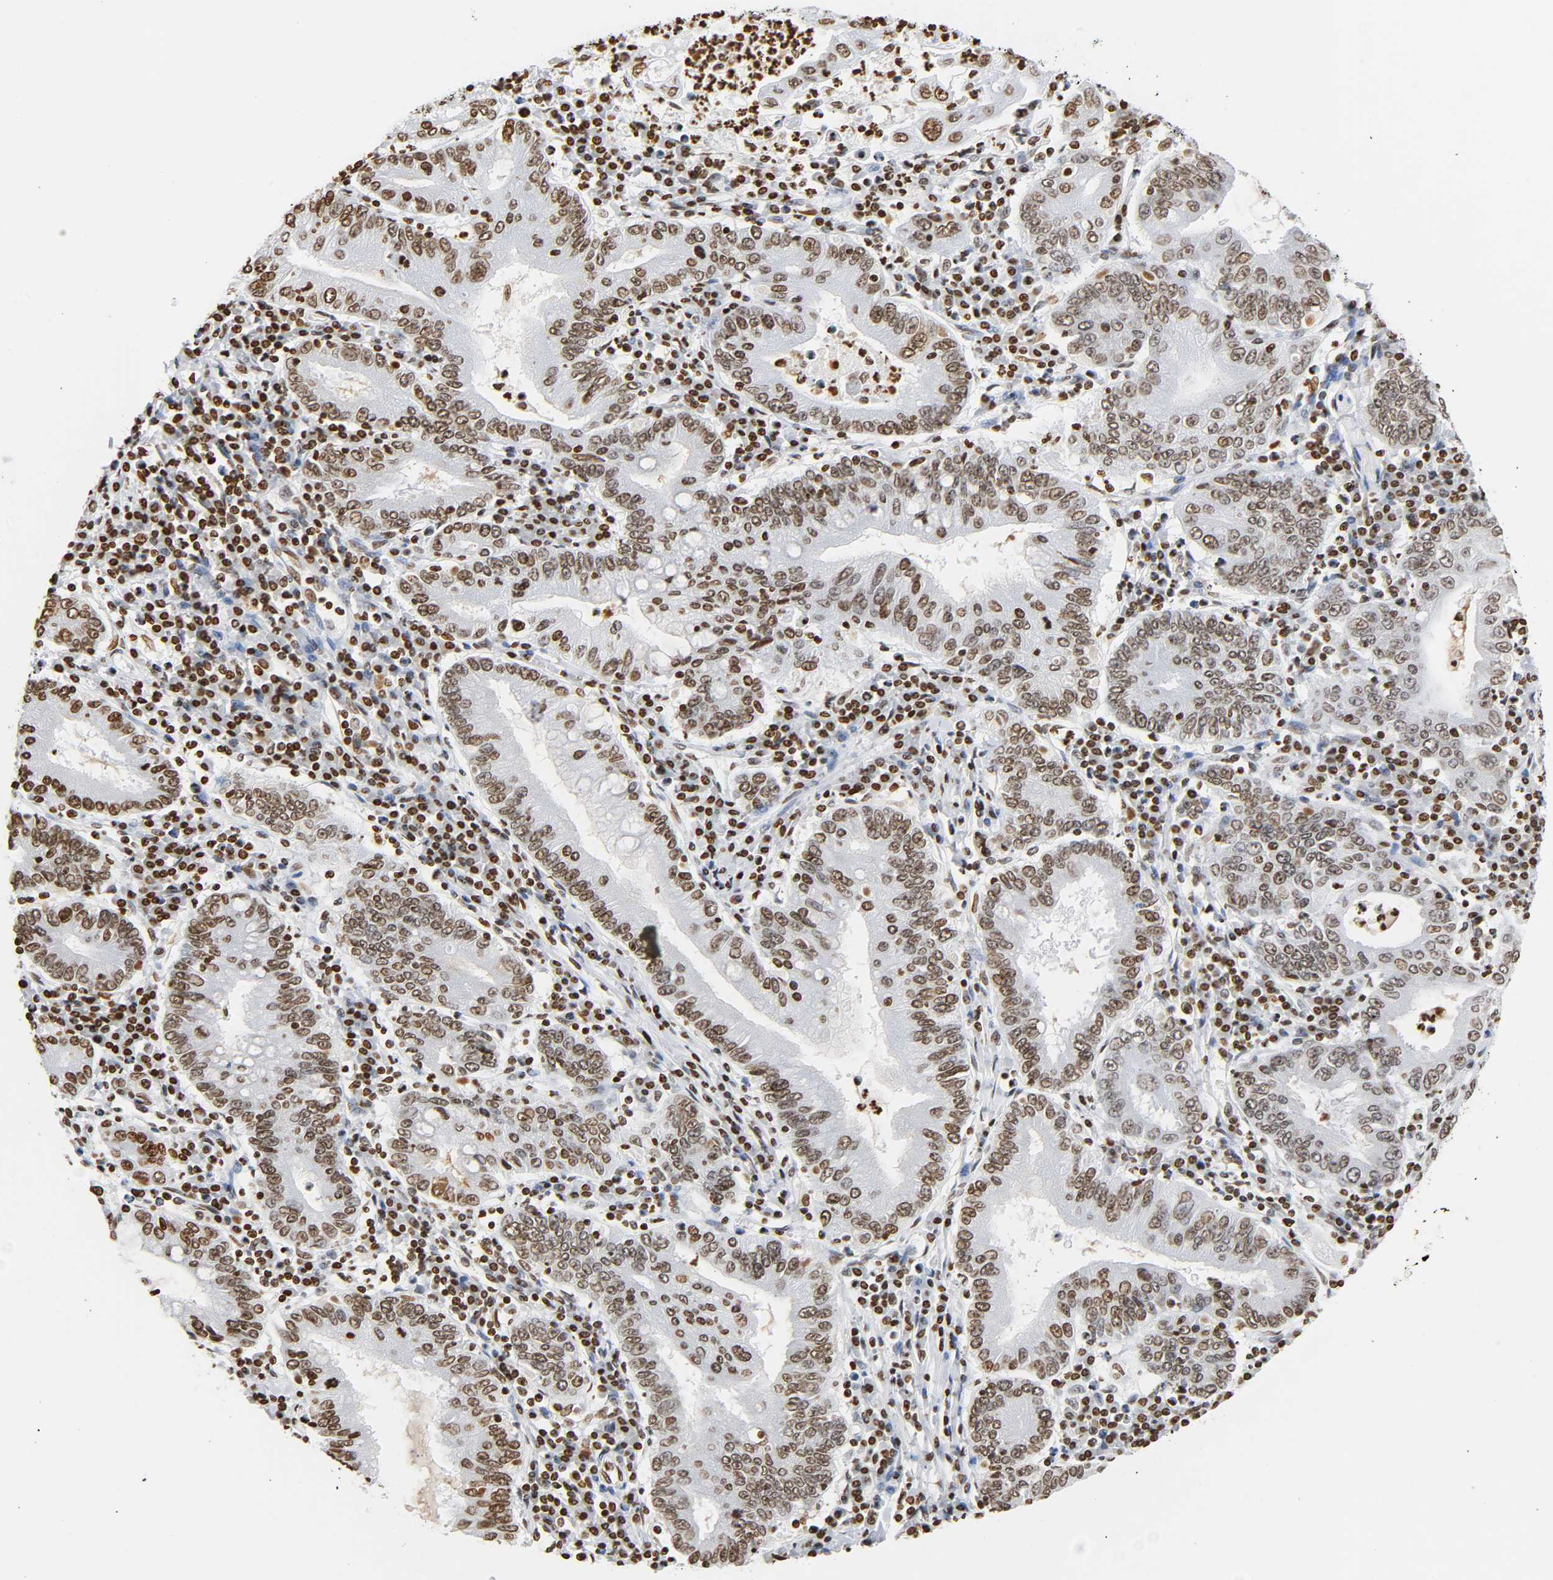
{"staining": {"intensity": "moderate", "quantity": ">75%", "location": "nuclear"}, "tissue": "stomach cancer", "cell_type": "Tumor cells", "image_type": "cancer", "snomed": [{"axis": "morphology", "description": "Normal tissue, NOS"}, {"axis": "morphology", "description": "Adenocarcinoma, NOS"}, {"axis": "topography", "description": "Esophagus"}, {"axis": "topography", "description": "Stomach, upper"}, {"axis": "topography", "description": "Peripheral nerve tissue"}], "caption": "A histopathology image showing moderate nuclear staining in approximately >75% of tumor cells in stomach adenocarcinoma, as visualized by brown immunohistochemical staining.", "gene": "HOXA6", "patient": {"sex": "male", "age": 62}}